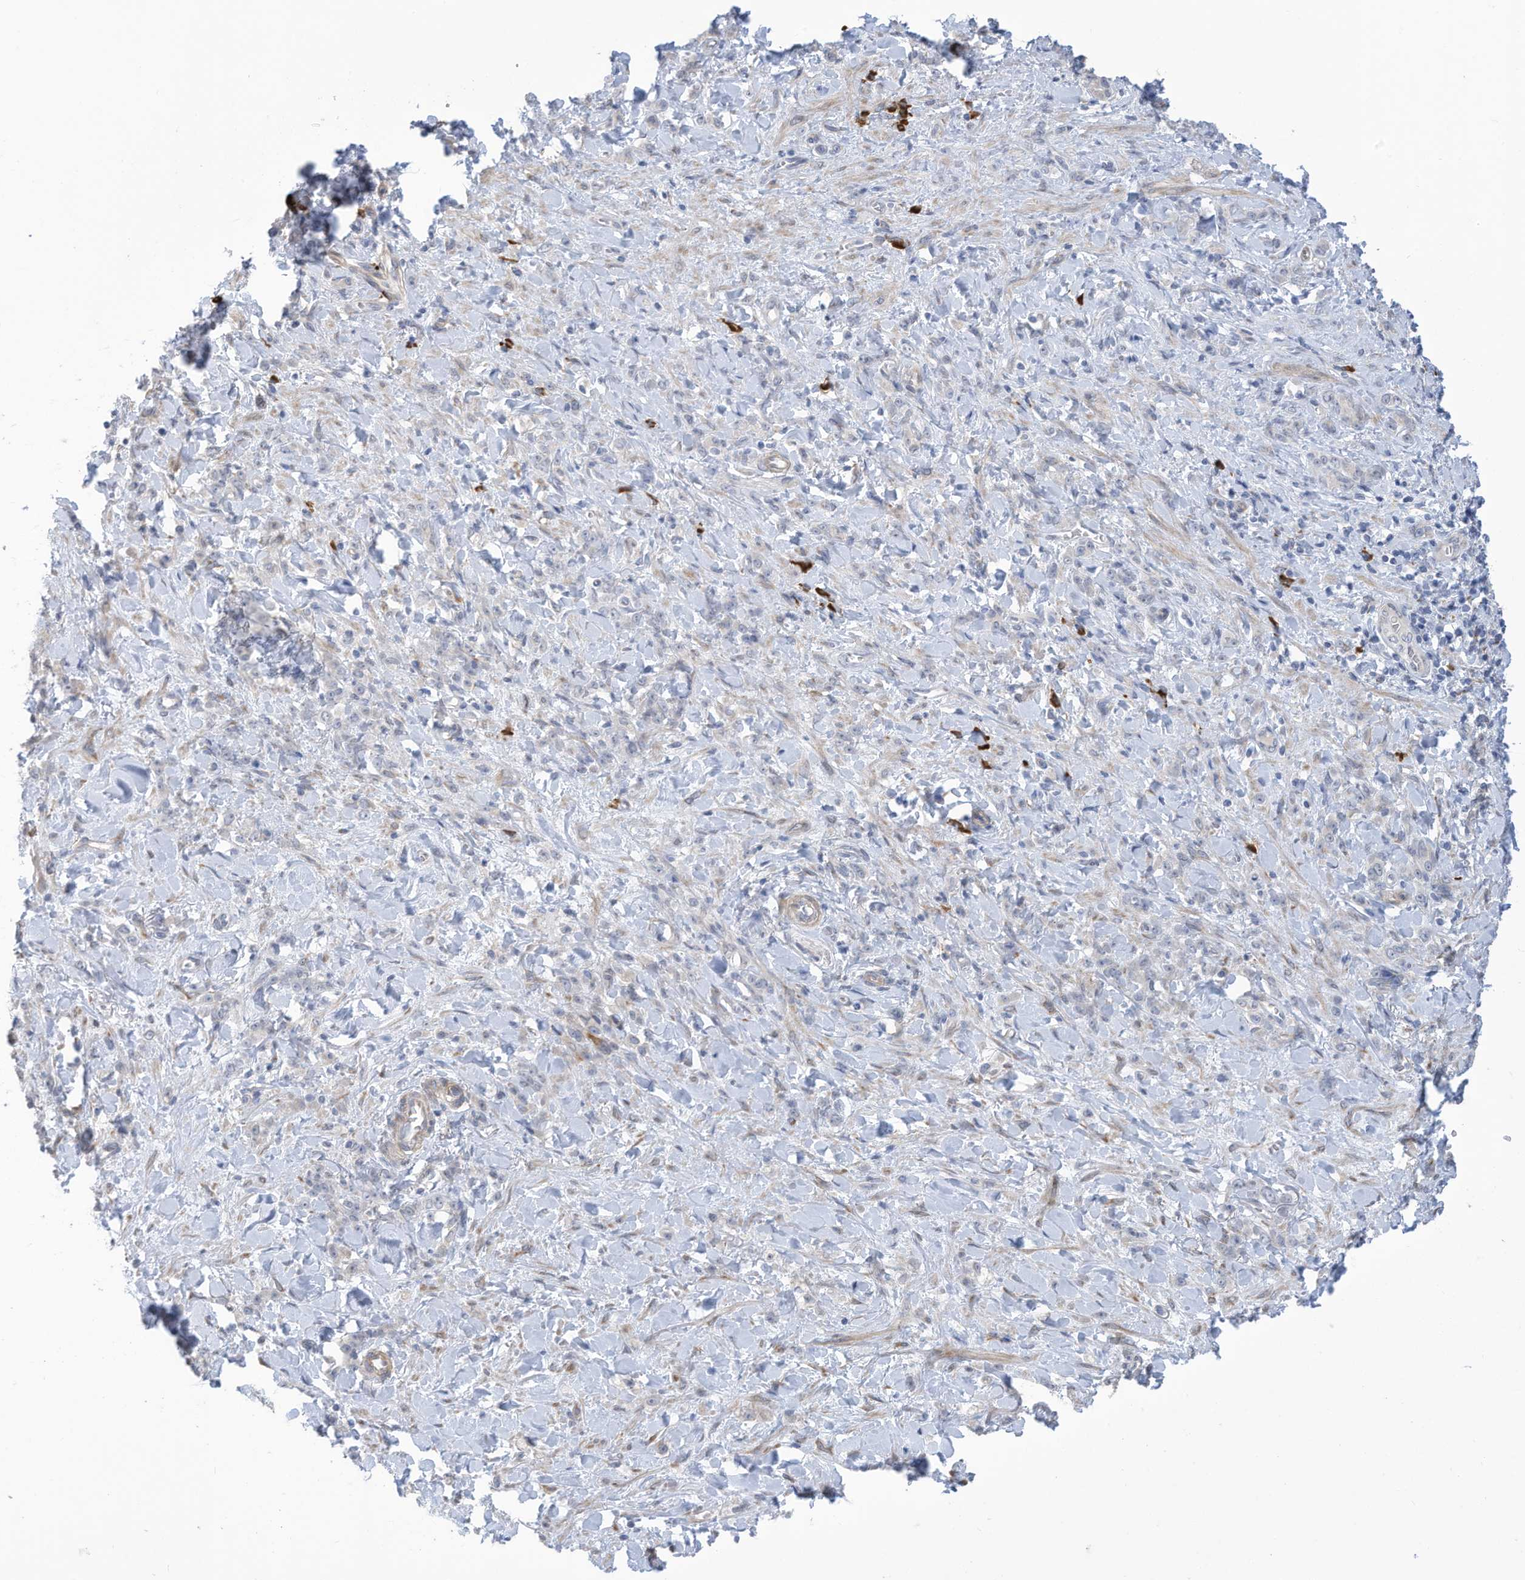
{"staining": {"intensity": "negative", "quantity": "none", "location": "none"}, "tissue": "stomach cancer", "cell_type": "Tumor cells", "image_type": "cancer", "snomed": [{"axis": "morphology", "description": "Normal tissue, NOS"}, {"axis": "morphology", "description": "Adenocarcinoma, NOS"}, {"axis": "topography", "description": "Stomach"}], "caption": "Human stomach cancer stained for a protein using immunohistochemistry displays no expression in tumor cells.", "gene": "ZNF292", "patient": {"sex": "male", "age": 82}}